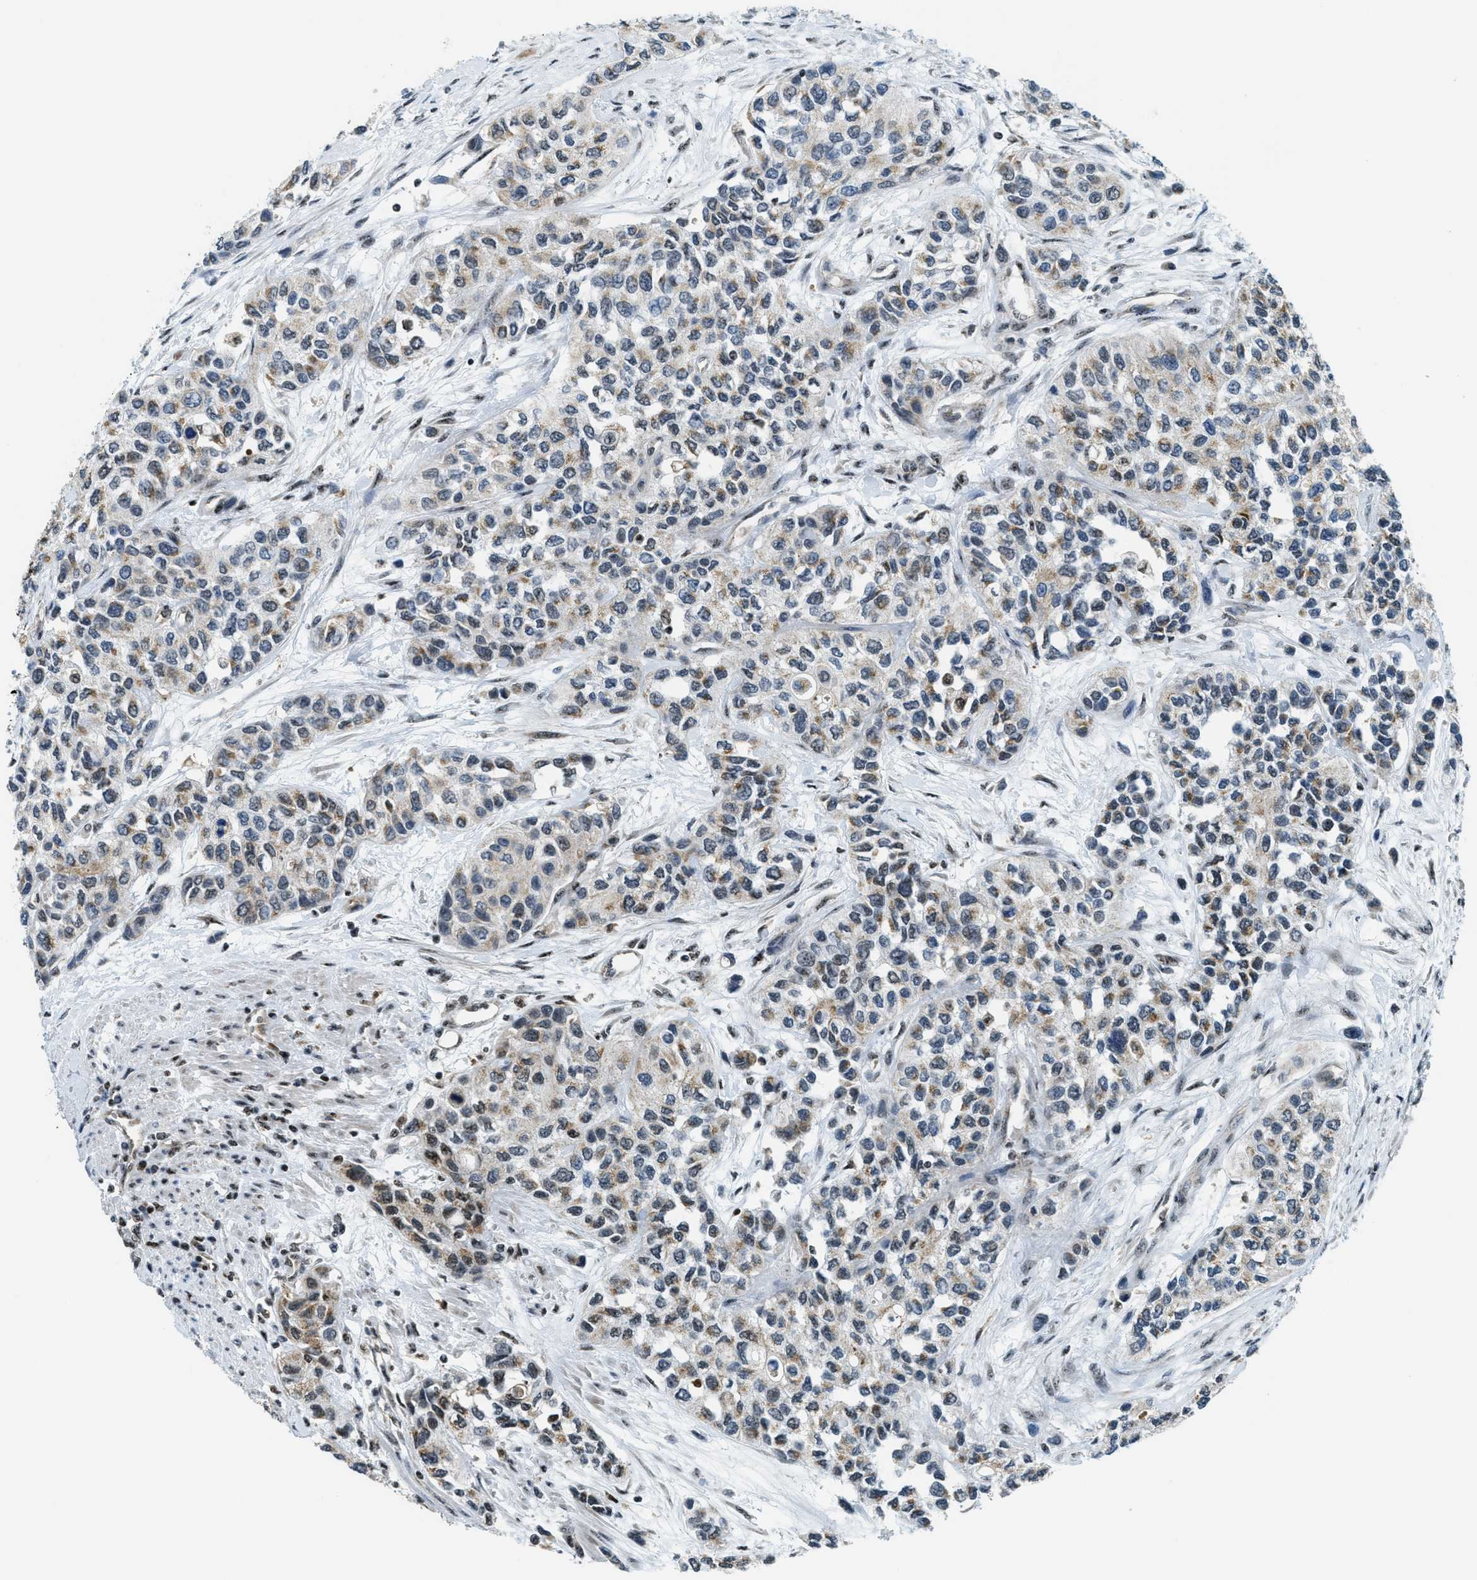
{"staining": {"intensity": "moderate", "quantity": "<25%", "location": "cytoplasmic/membranous,nuclear"}, "tissue": "urothelial cancer", "cell_type": "Tumor cells", "image_type": "cancer", "snomed": [{"axis": "morphology", "description": "Urothelial carcinoma, High grade"}, {"axis": "topography", "description": "Urinary bladder"}], "caption": "Immunohistochemical staining of urothelial cancer displays low levels of moderate cytoplasmic/membranous and nuclear protein expression in approximately <25% of tumor cells. (Stains: DAB in brown, nuclei in blue, Microscopy: brightfield microscopy at high magnification).", "gene": "SP100", "patient": {"sex": "female", "age": 56}}